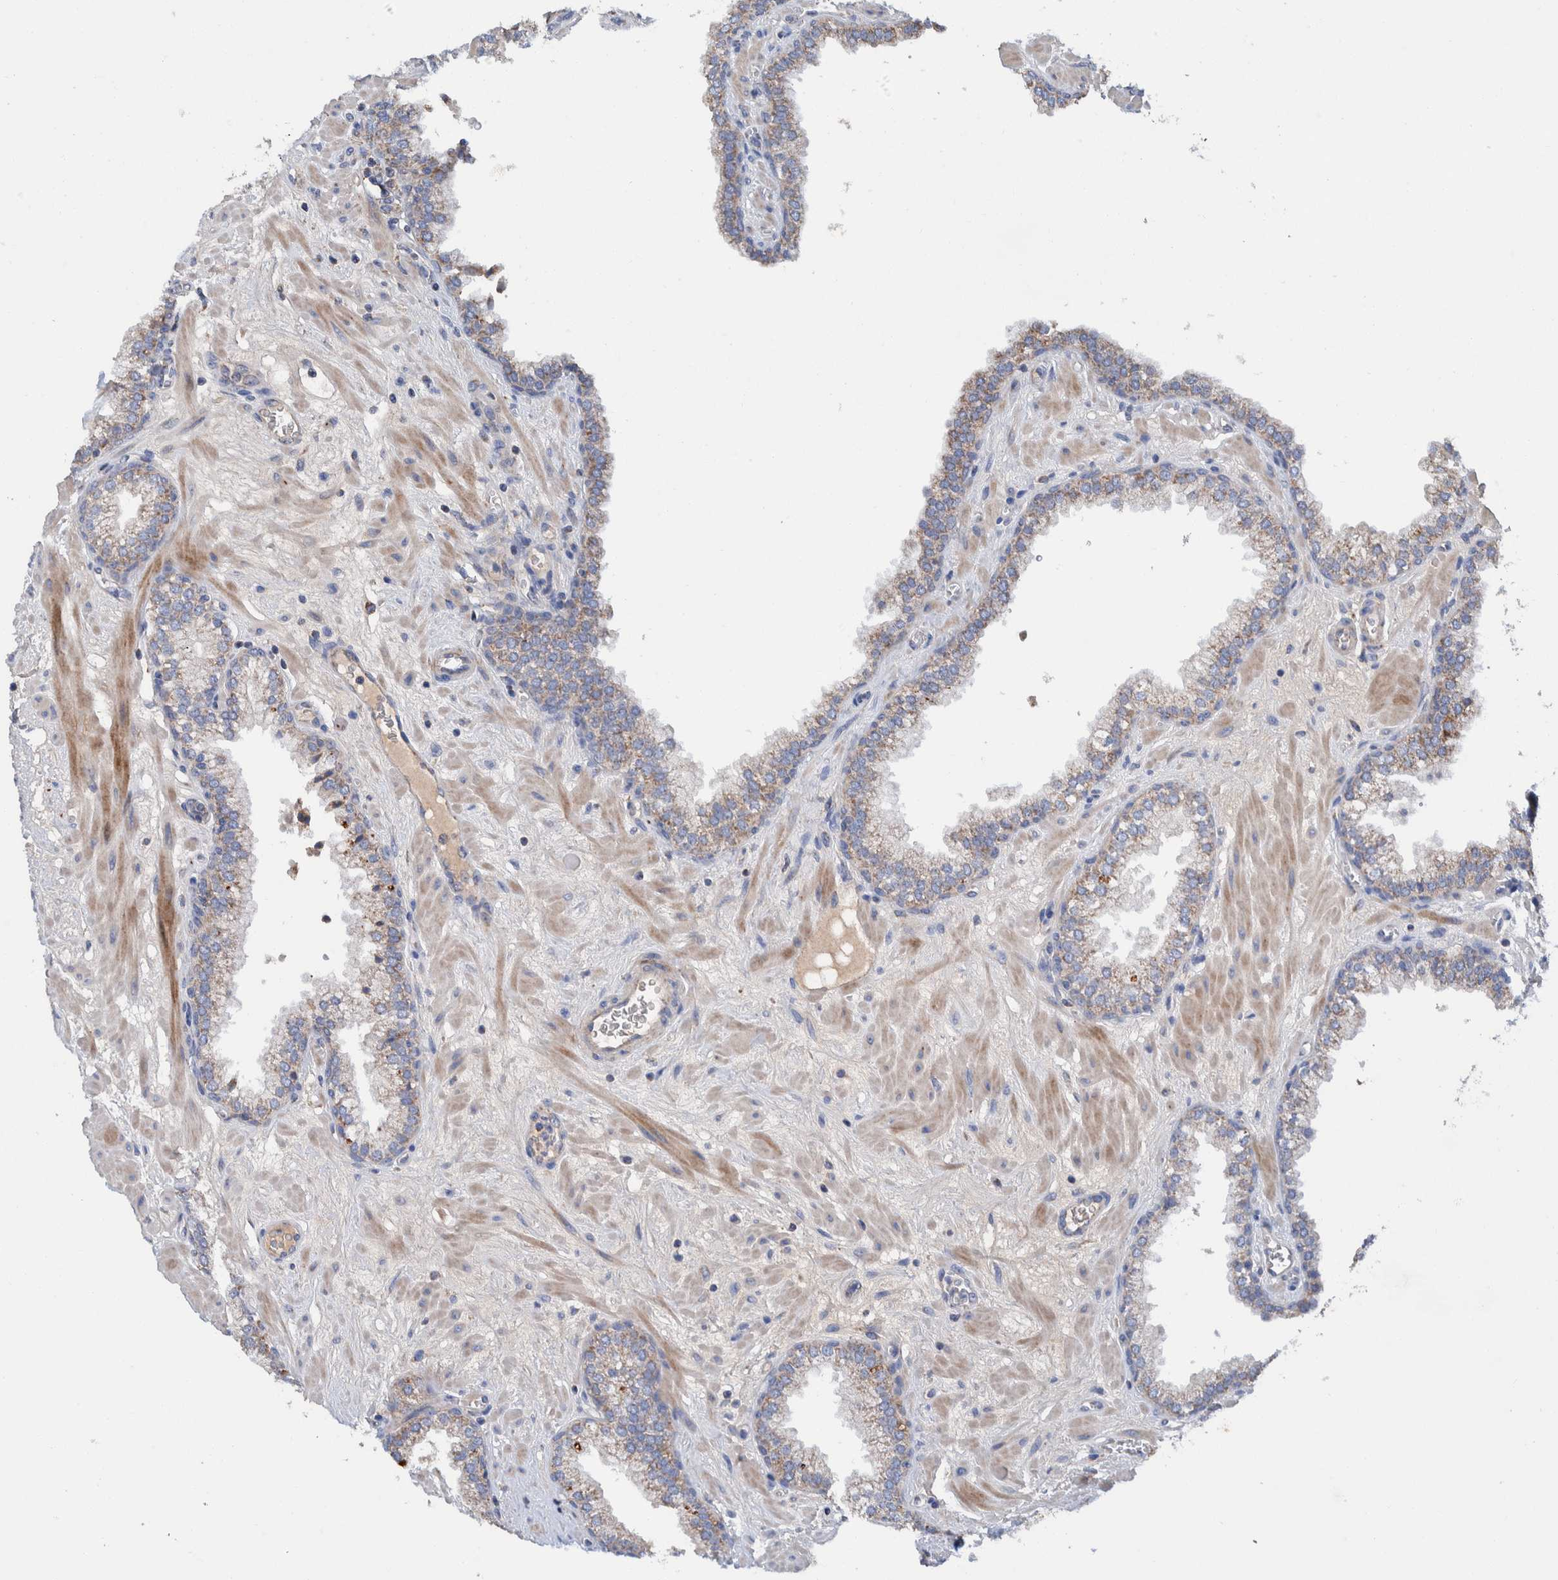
{"staining": {"intensity": "weak", "quantity": ">75%", "location": "cytoplasmic/membranous"}, "tissue": "prostate", "cell_type": "Glandular cells", "image_type": "normal", "snomed": [{"axis": "morphology", "description": "Normal tissue, NOS"}, {"axis": "morphology", "description": "Urothelial carcinoma, Low grade"}, {"axis": "topography", "description": "Urinary bladder"}, {"axis": "topography", "description": "Prostate"}], "caption": "Brown immunohistochemical staining in normal prostate shows weak cytoplasmic/membranous positivity in about >75% of glandular cells. (DAB IHC, brown staining for protein, blue staining for nuclei).", "gene": "DECR1", "patient": {"sex": "male", "age": 60}}